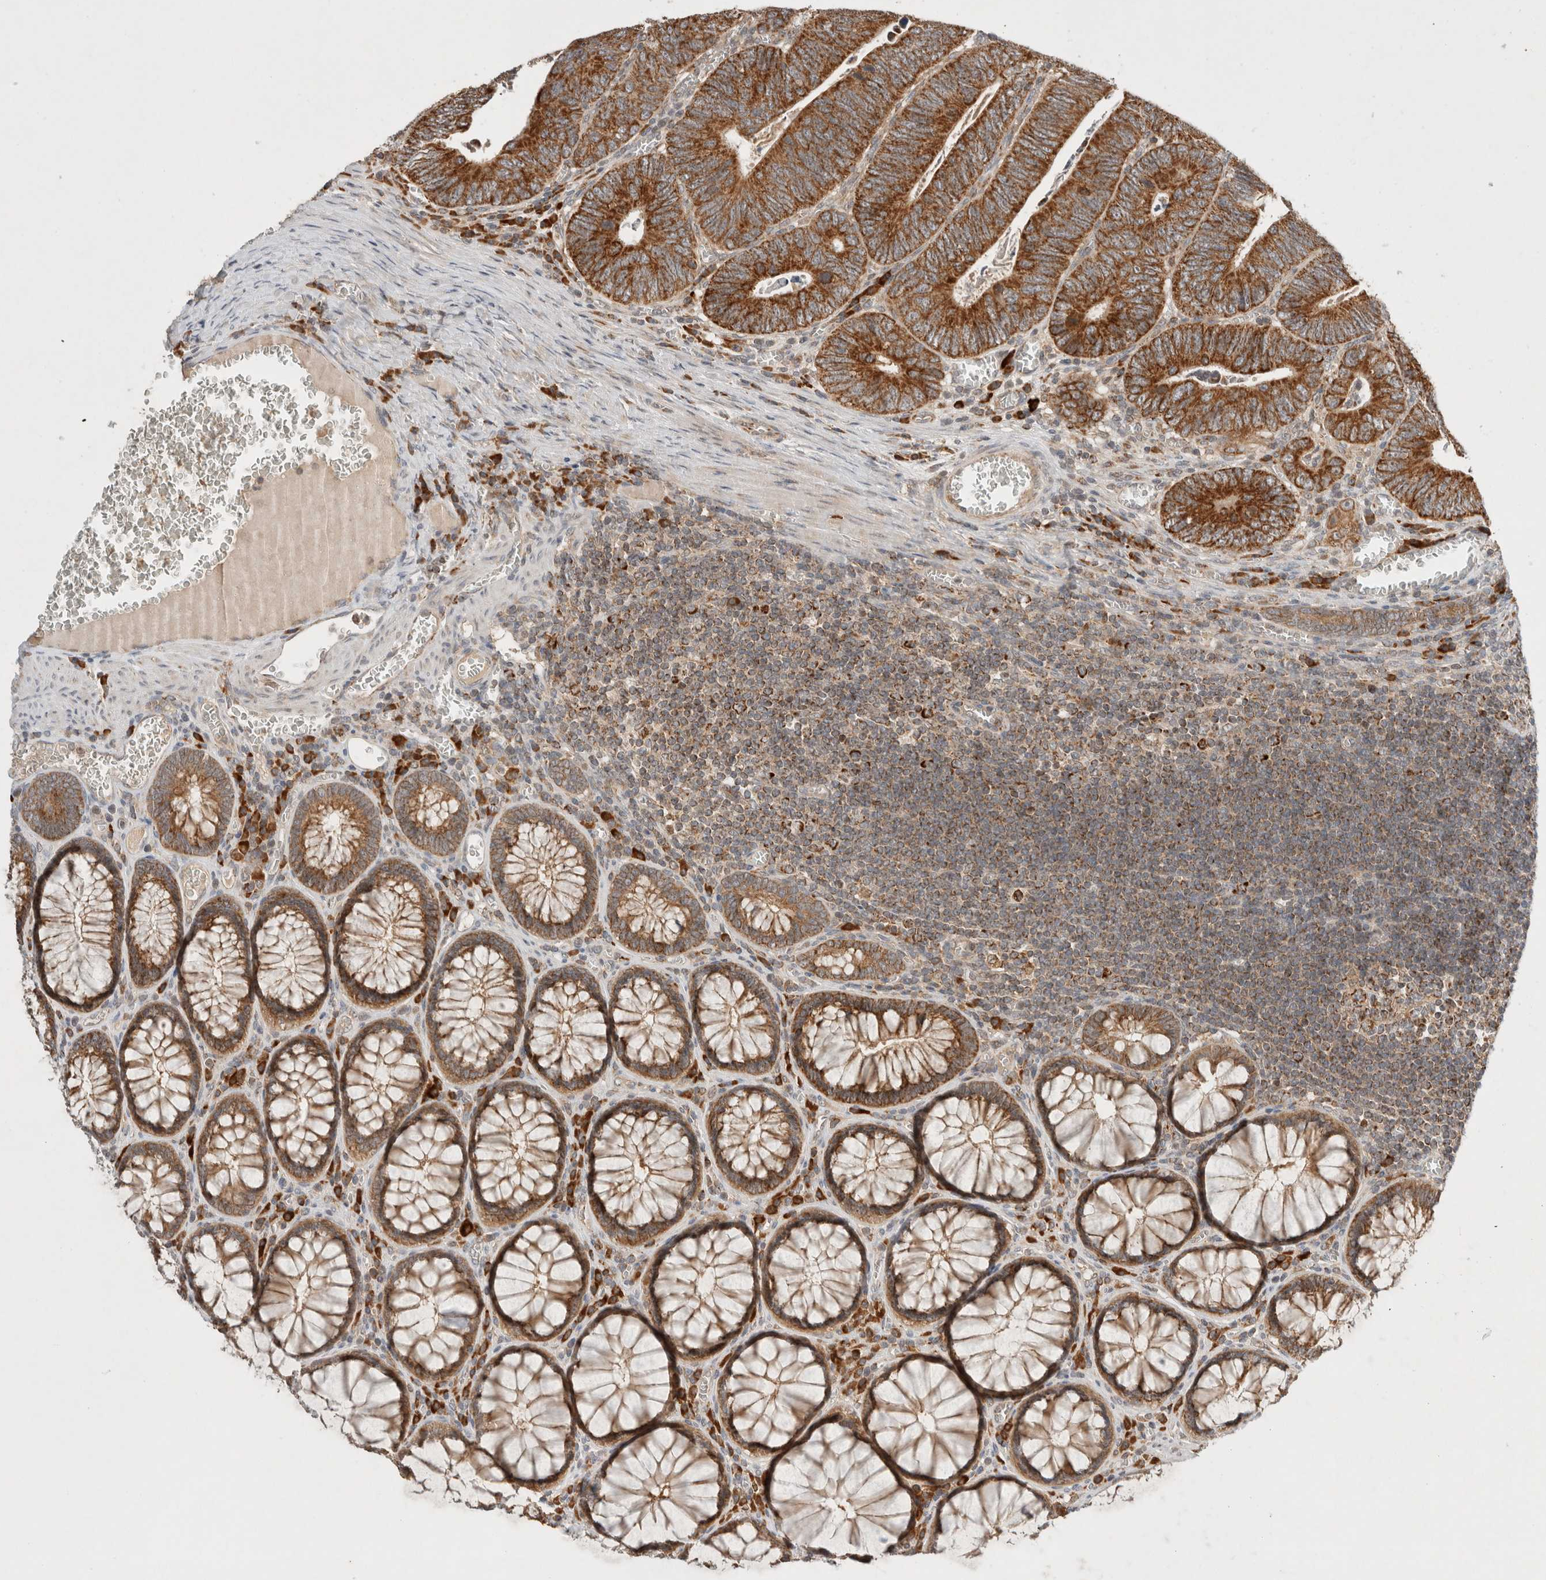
{"staining": {"intensity": "strong", "quantity": ">75%", "location": "cytoplasmic/membranous"}, "tissue": "colorectal cancer", "cell_type": "Tumor cells", "image_type": "cancer", "snomed": [{"axis": "morphology", "description": "Inflammation, NOS"}, {"axis": "morphology", "description": "Adenocarcinoma, NOS"}, {"axis": "topography", "description": "Colon"}], "caption": "This is an image of immunohistochemistry staining of colorectal adenocarcinoma, which shows strong staining in the cytoplasmic/membranous of tumor cells.", "gene": "AMPD1", "patient": {"sex": "male", "age": 72}}